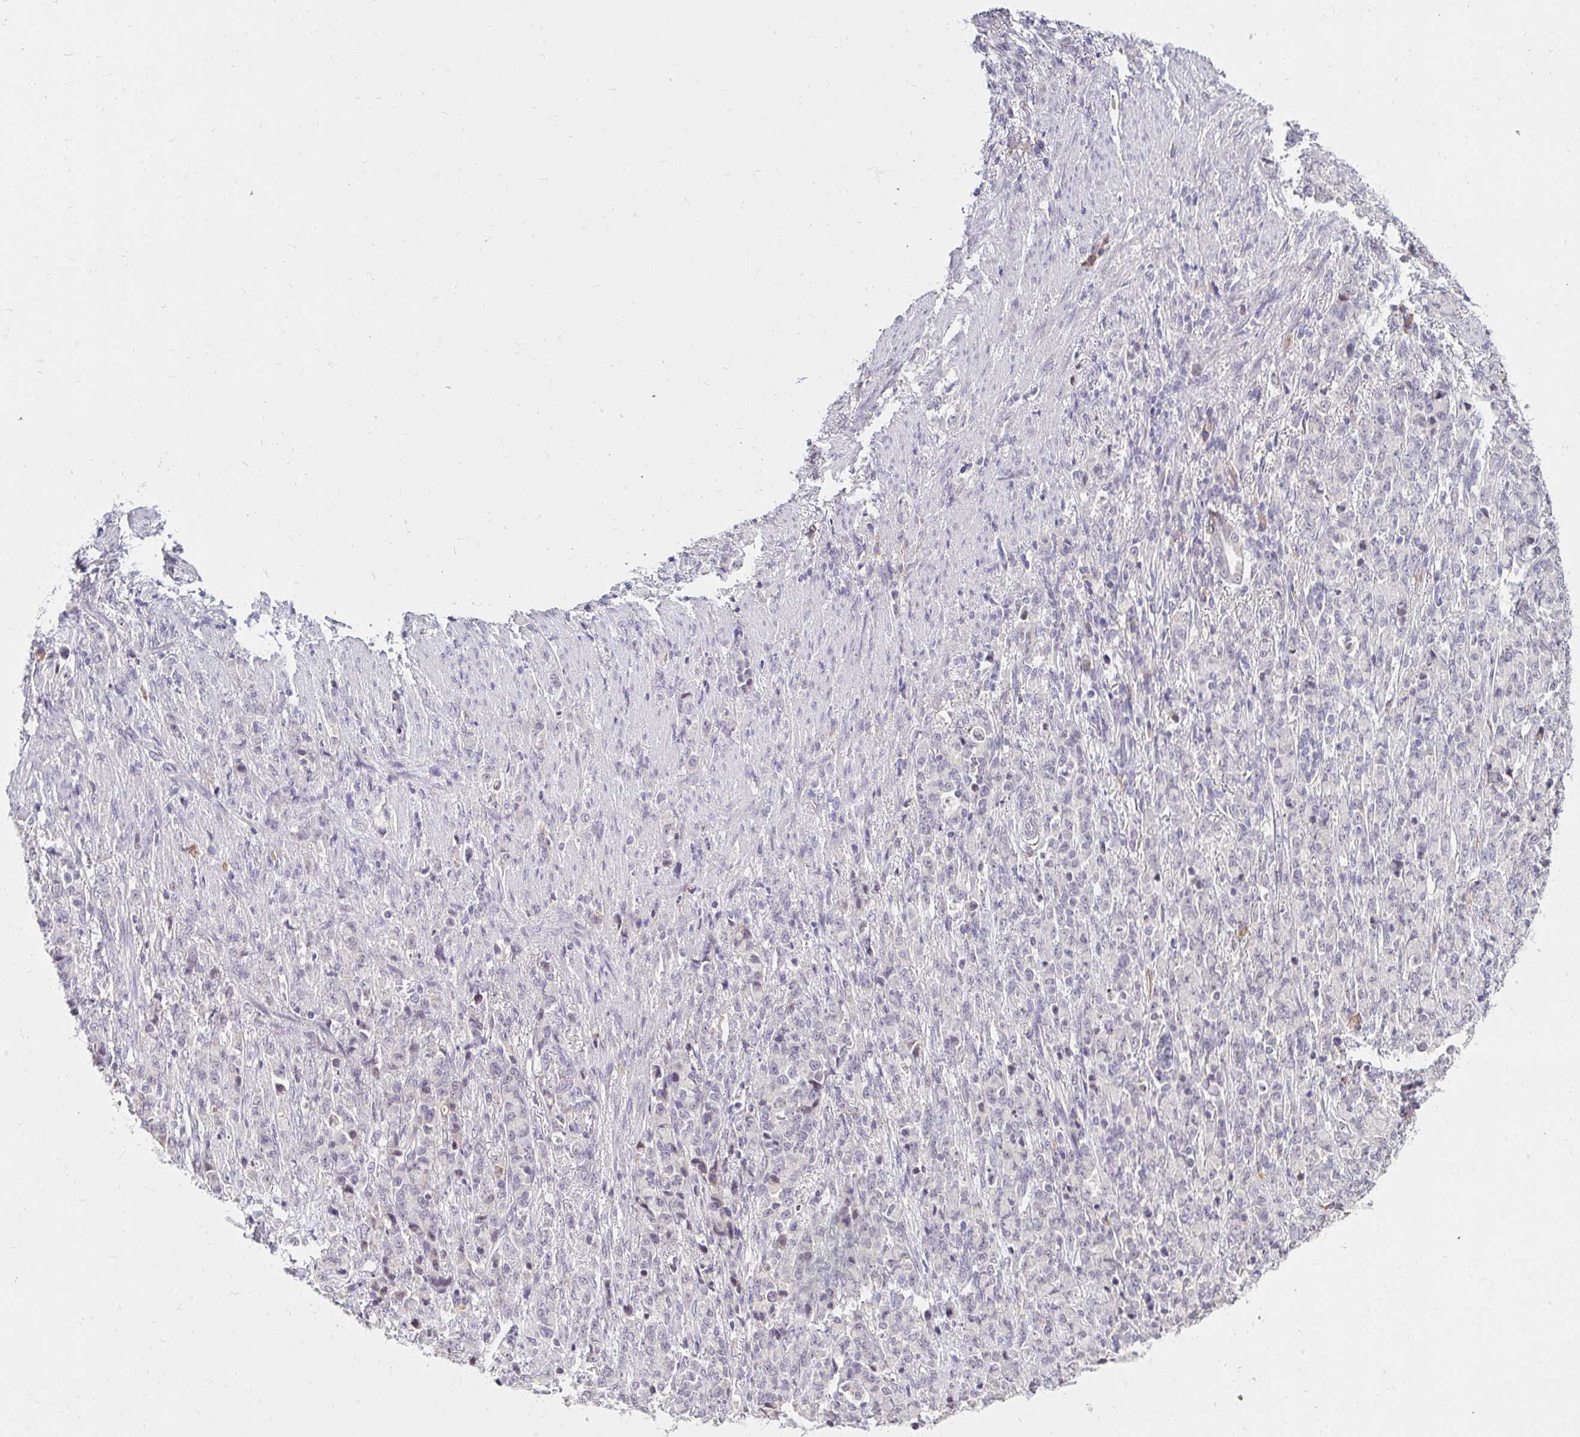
{"staining": {"intensity": "negative", "quantity": "none", "location": "none"}, "tissue": "stomach cancer", "cell_type": "Tumor cells", "image_type": "cancer", "snomed": [{"axis": "morphology", "description": "Adenocarcinoma, NOS"}, {"axis": "topography", "description": "Stomach"}], "caption": "Tumor cells show no significant staining in stomach cancer.", "gene": "DDN", "patient": {"sex": "female", "age": 79}}